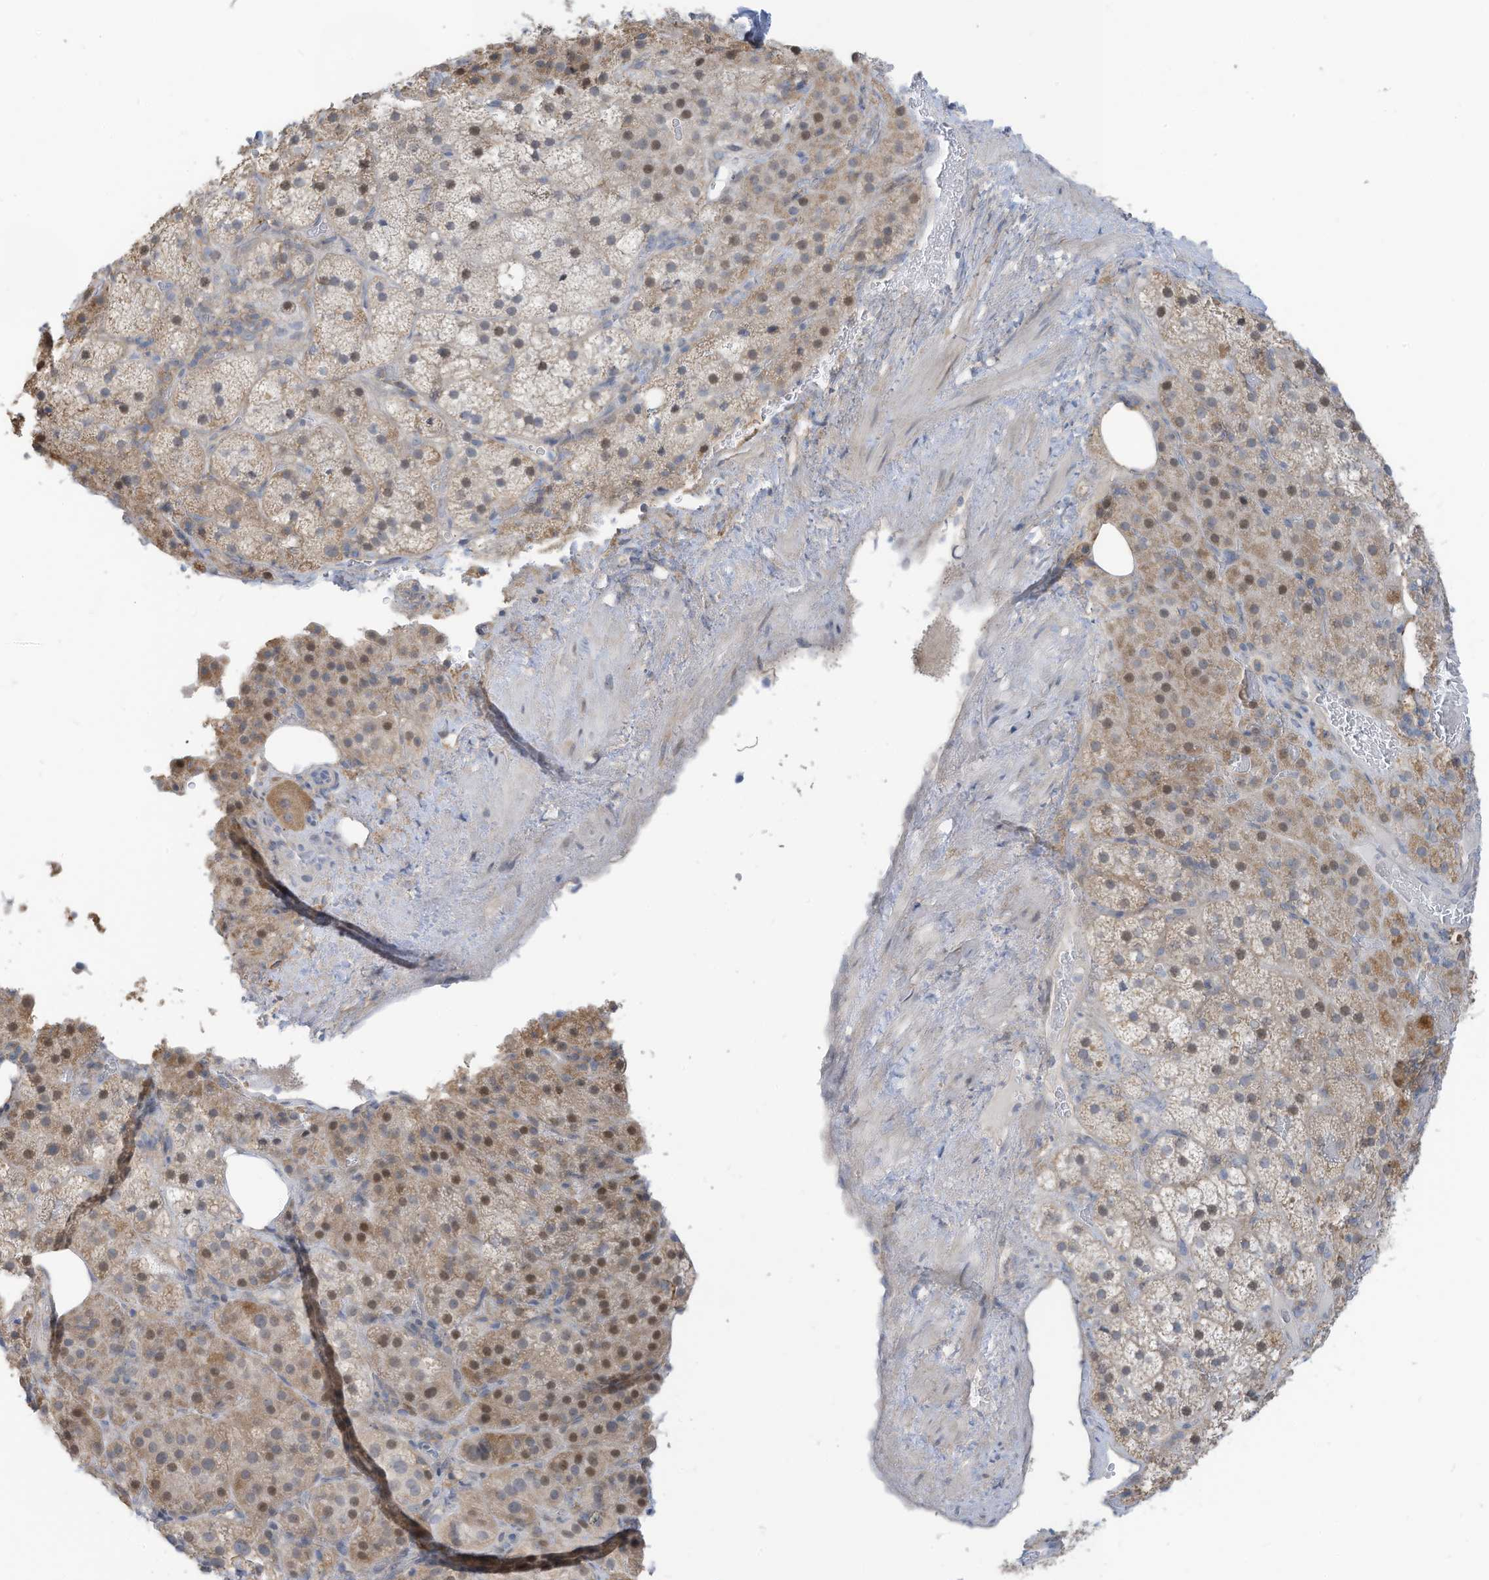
{"staining": {"intensity": "moderate", "quantity": "<25%", "location": "cytoplasmic/membranous,nuclear"}, "tissue": "adrenal gland", "cell_type": "Glandular cells", "image_type": "normal", "snomed": [{"axis": "morphology", "description": "Normal tissue, NOS"}, {"axis": "topography", "description": "Adrenal gland"}], "caption": "Adrenal gland stained with DAB IHC reveals low levels of moderate cytoplasmic/membranous,nuclear staining in about <25% of glandular cells.", "gene": "SLC1A5", "patient": {"sex": "female", "age": 59}}